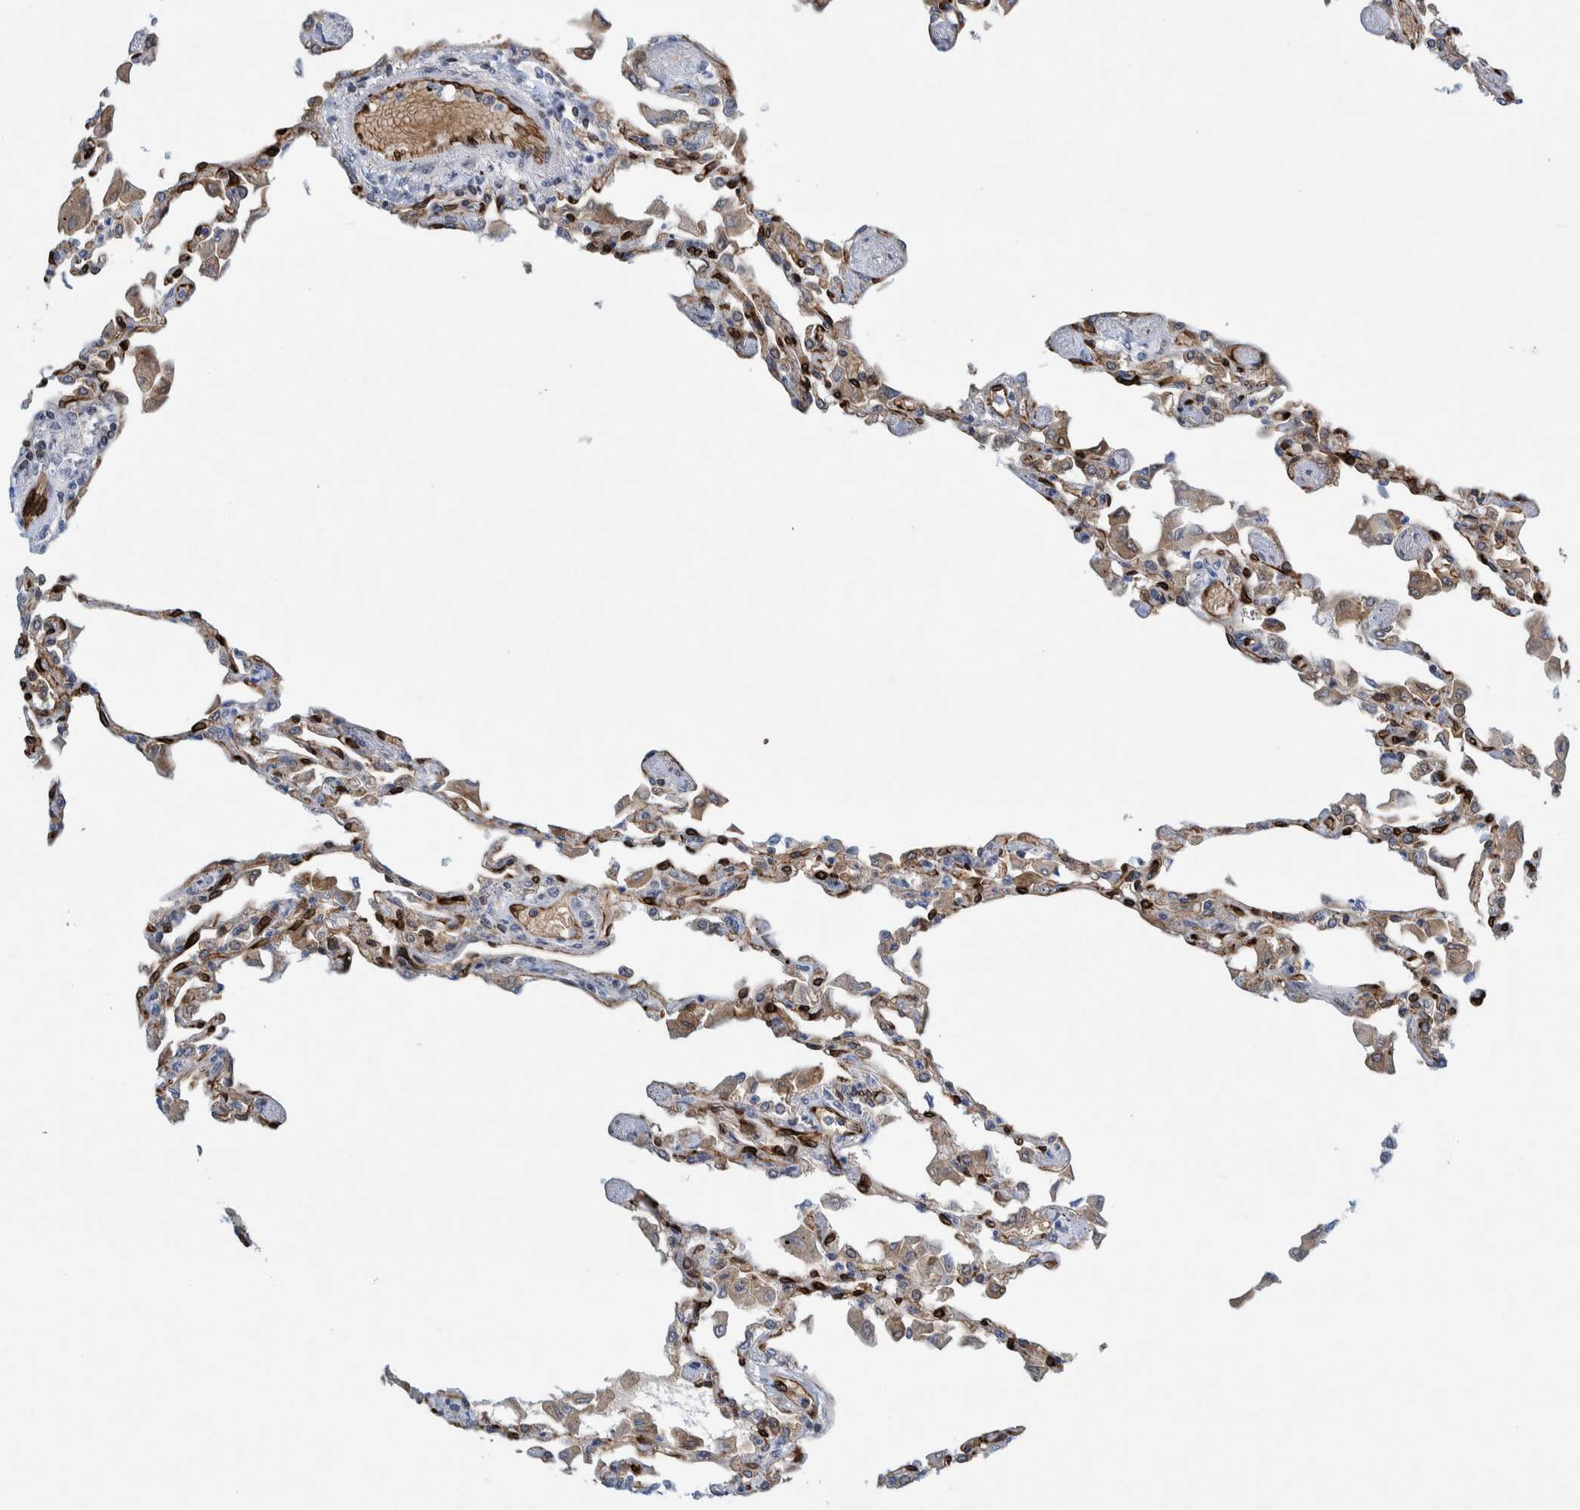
{"staining": {"intensity": "weak", "quantity": "25%-75%", "location": "cytoplasmic/membranous"}, "tissue": "lung", "cell_type": "Alveolar cells", "image_type": "normal", "snomed": [{"axis": "morphology", "description": "Normal tissue, NOS"}, {"axis": "topography", "description": "Bronchus"}, {"axis": "topography", "description": "Lung"}], "caption": "Human lung stained for a protein (brown) reveals weak cytoplasmic/membranous positive positivity in about 25%-75% of alveolar cells.", "gene": "THEM6", "patient": {"sex": "female", "age": 49}}